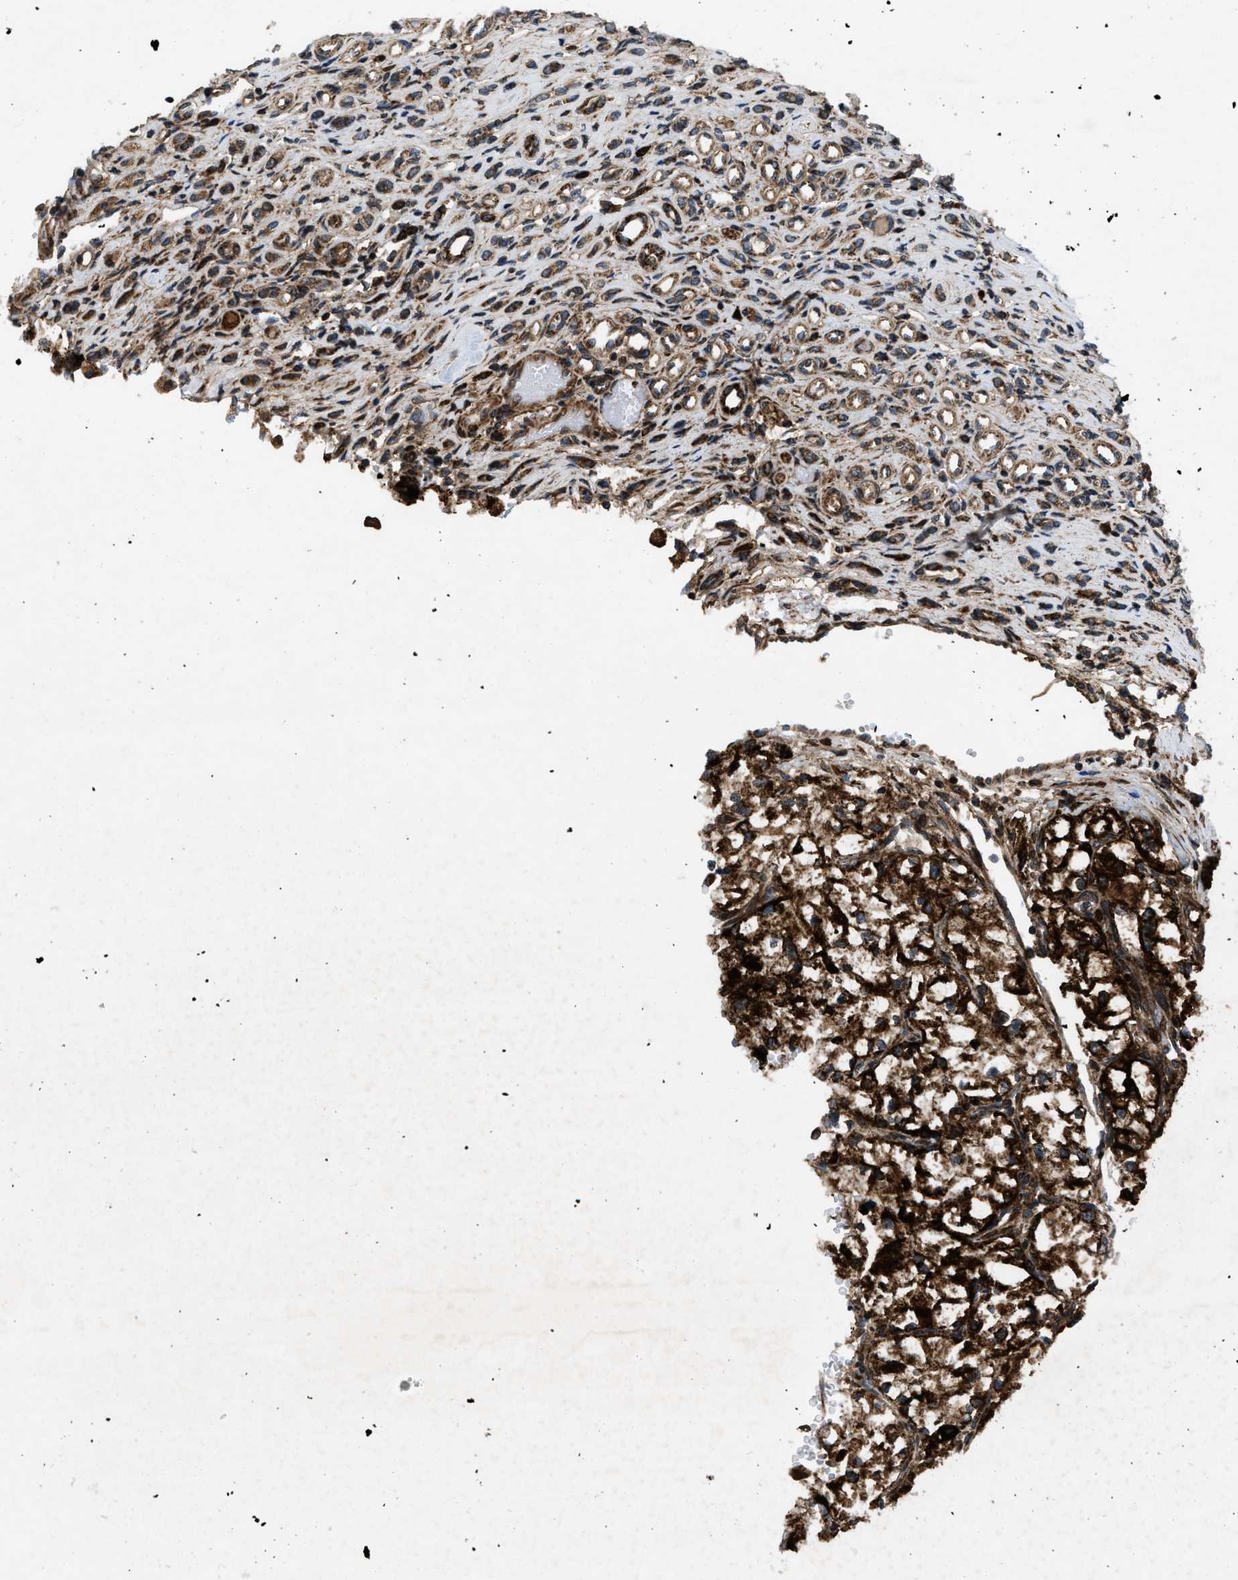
{"staining": {"intensity": "strong", "quantity": ">75%", "location": "cytoplasmic/membranous"}, "tissue": "renal cancer", "cell_type": "Tumor cells", "image_type": "cancer", "snomed": [{"axis": "morphology", "description": "Adenocarcinoma, NOS"}, {"axis": "topography", "description": "Kidney"}], "caption": "IHC (DAB) staining of human renal cancer (adenocarcinoma) exhibits strong cytoplasmic/membranous protein expression in about >75% of tumor cells.", "gene": "PER3", "patient": {"sex": "female", "age": 70}}